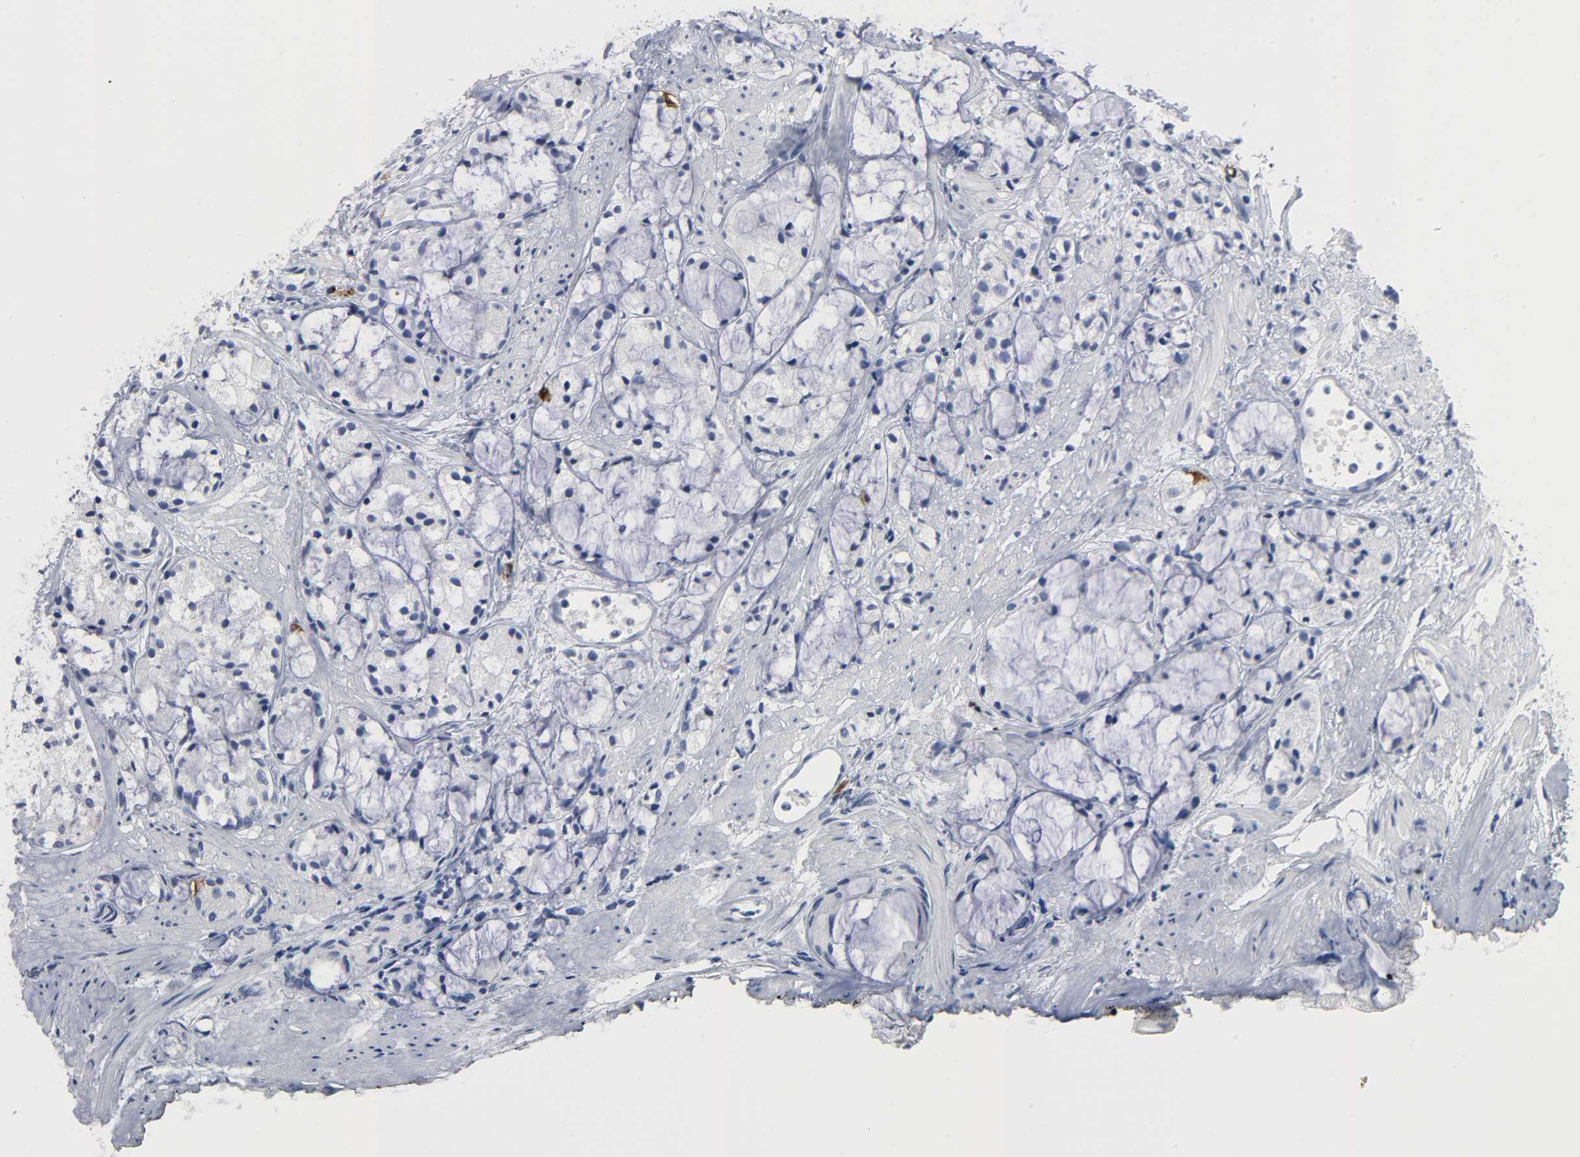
{"staining": {"intensity": "strong", "quantity": "<25%", "location": "cytoplasmic/membranous,nuclear"}, "tissue": "prostate cancer", "cell_type": "Tumor cells", "image_type": "cancer", "snomed": [{"axis": "morphology", "description": "Adenocarcinoma, High grade"}, {"axis": "topography", "description": "Prostate"}], "caption": "Approximately <25% of tumor cells in human high-grade adenocarcinoma (prostate) reveal strong cytoplasmic/membranous and nuclear protein positivity as visualized by brown immunohistochemical staining.", "gene": "CDC20", "patient": {"sex": "male", "age": 85}}